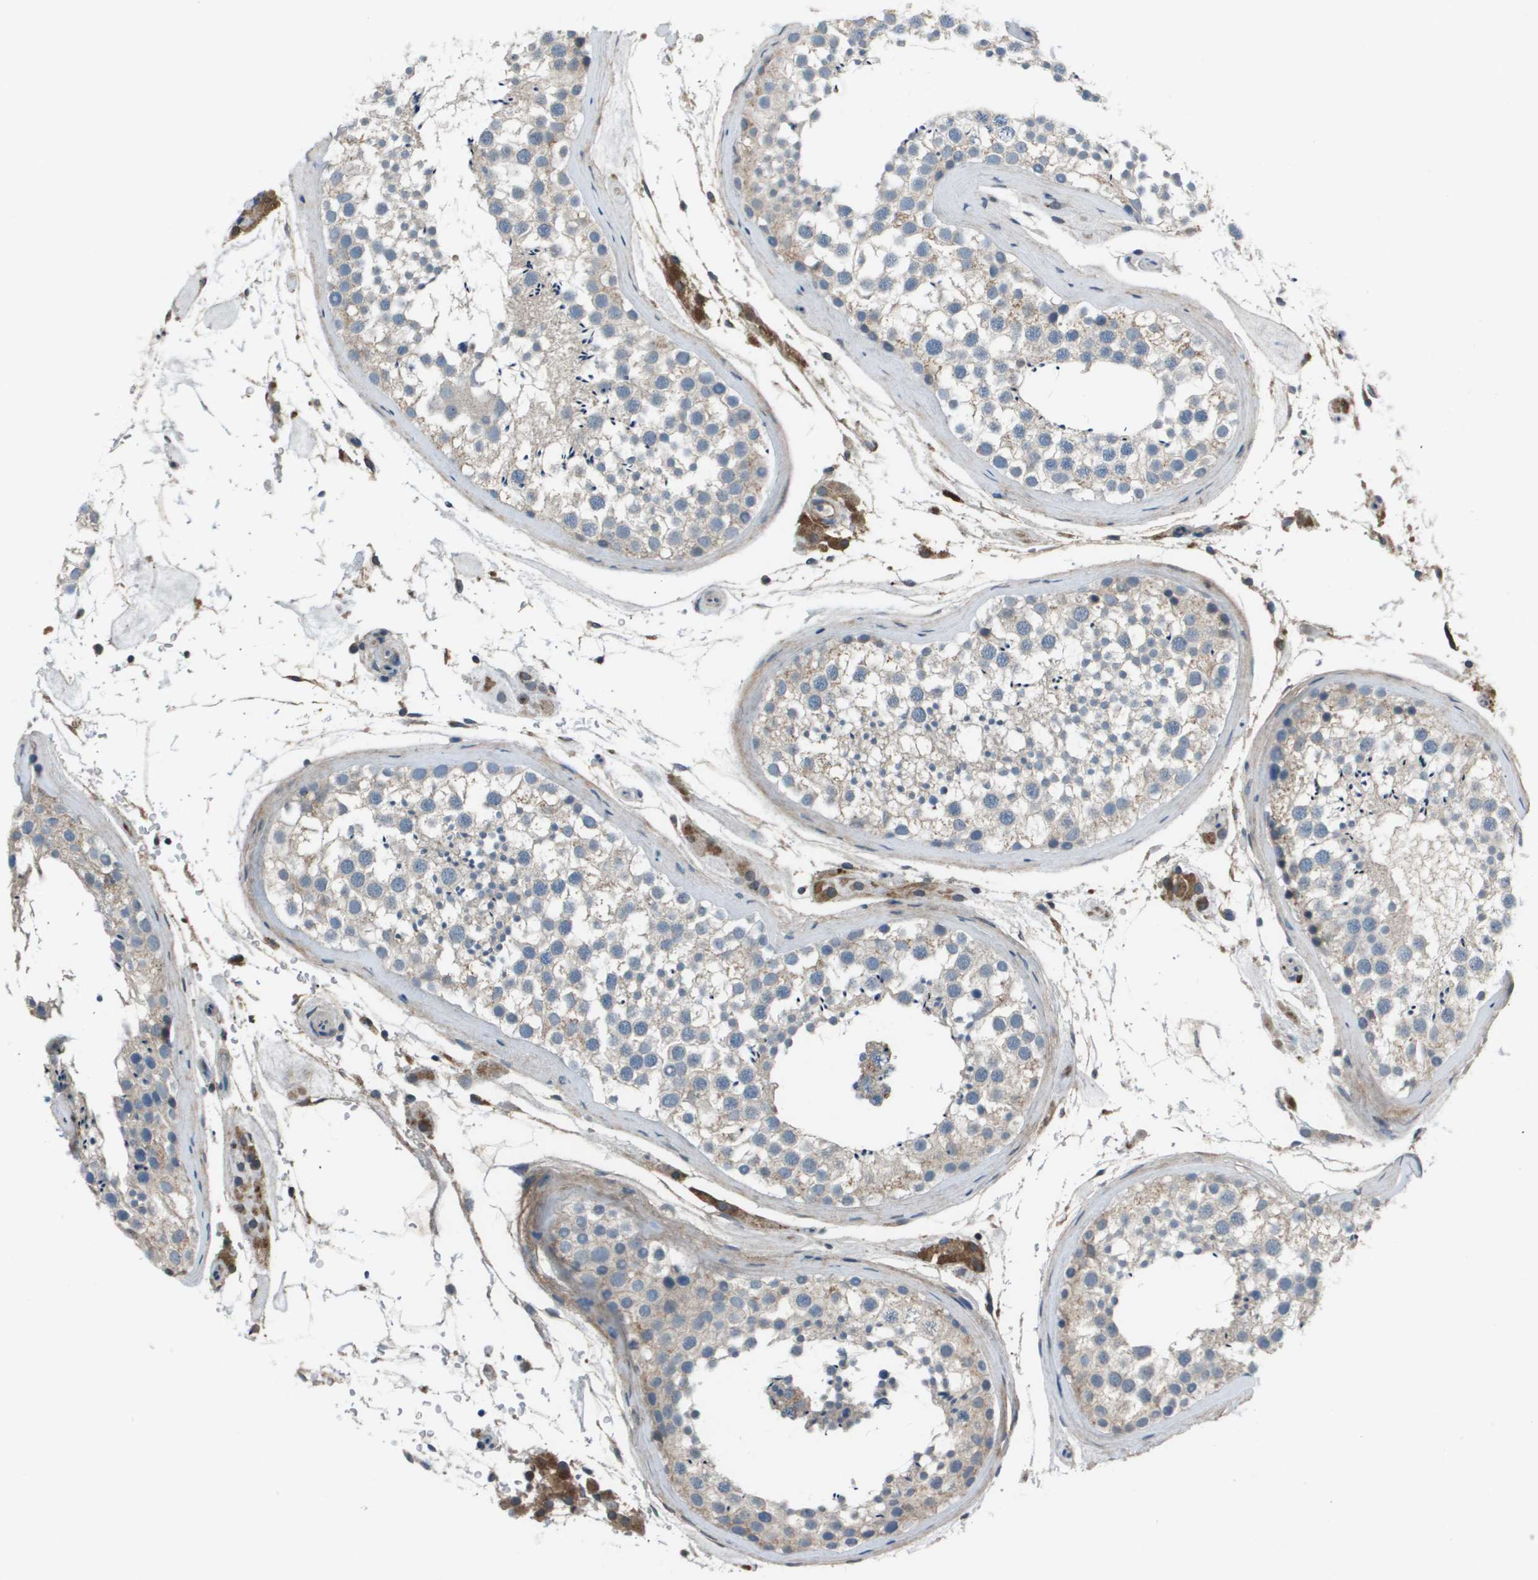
{"staining": {"intensity": "weak", "quantity": "<25%", "location": "cytoplasmic/membranous"}, "tissue": "testis", "cell_type": "Cells in seminiferous ducts", "image_type": "normal", "snomed": [{"axis": "morphology", "description": "Normal tissue, NOS"}, {"axis": "topography", "description": "Testis"}], "caption": "Benign testis was stained to show a protein in brown. There is no significant expression in cells in seminiferous ducts.", "gene": "PCOLCE", "patient": {"sex": "male", "age": 46}}